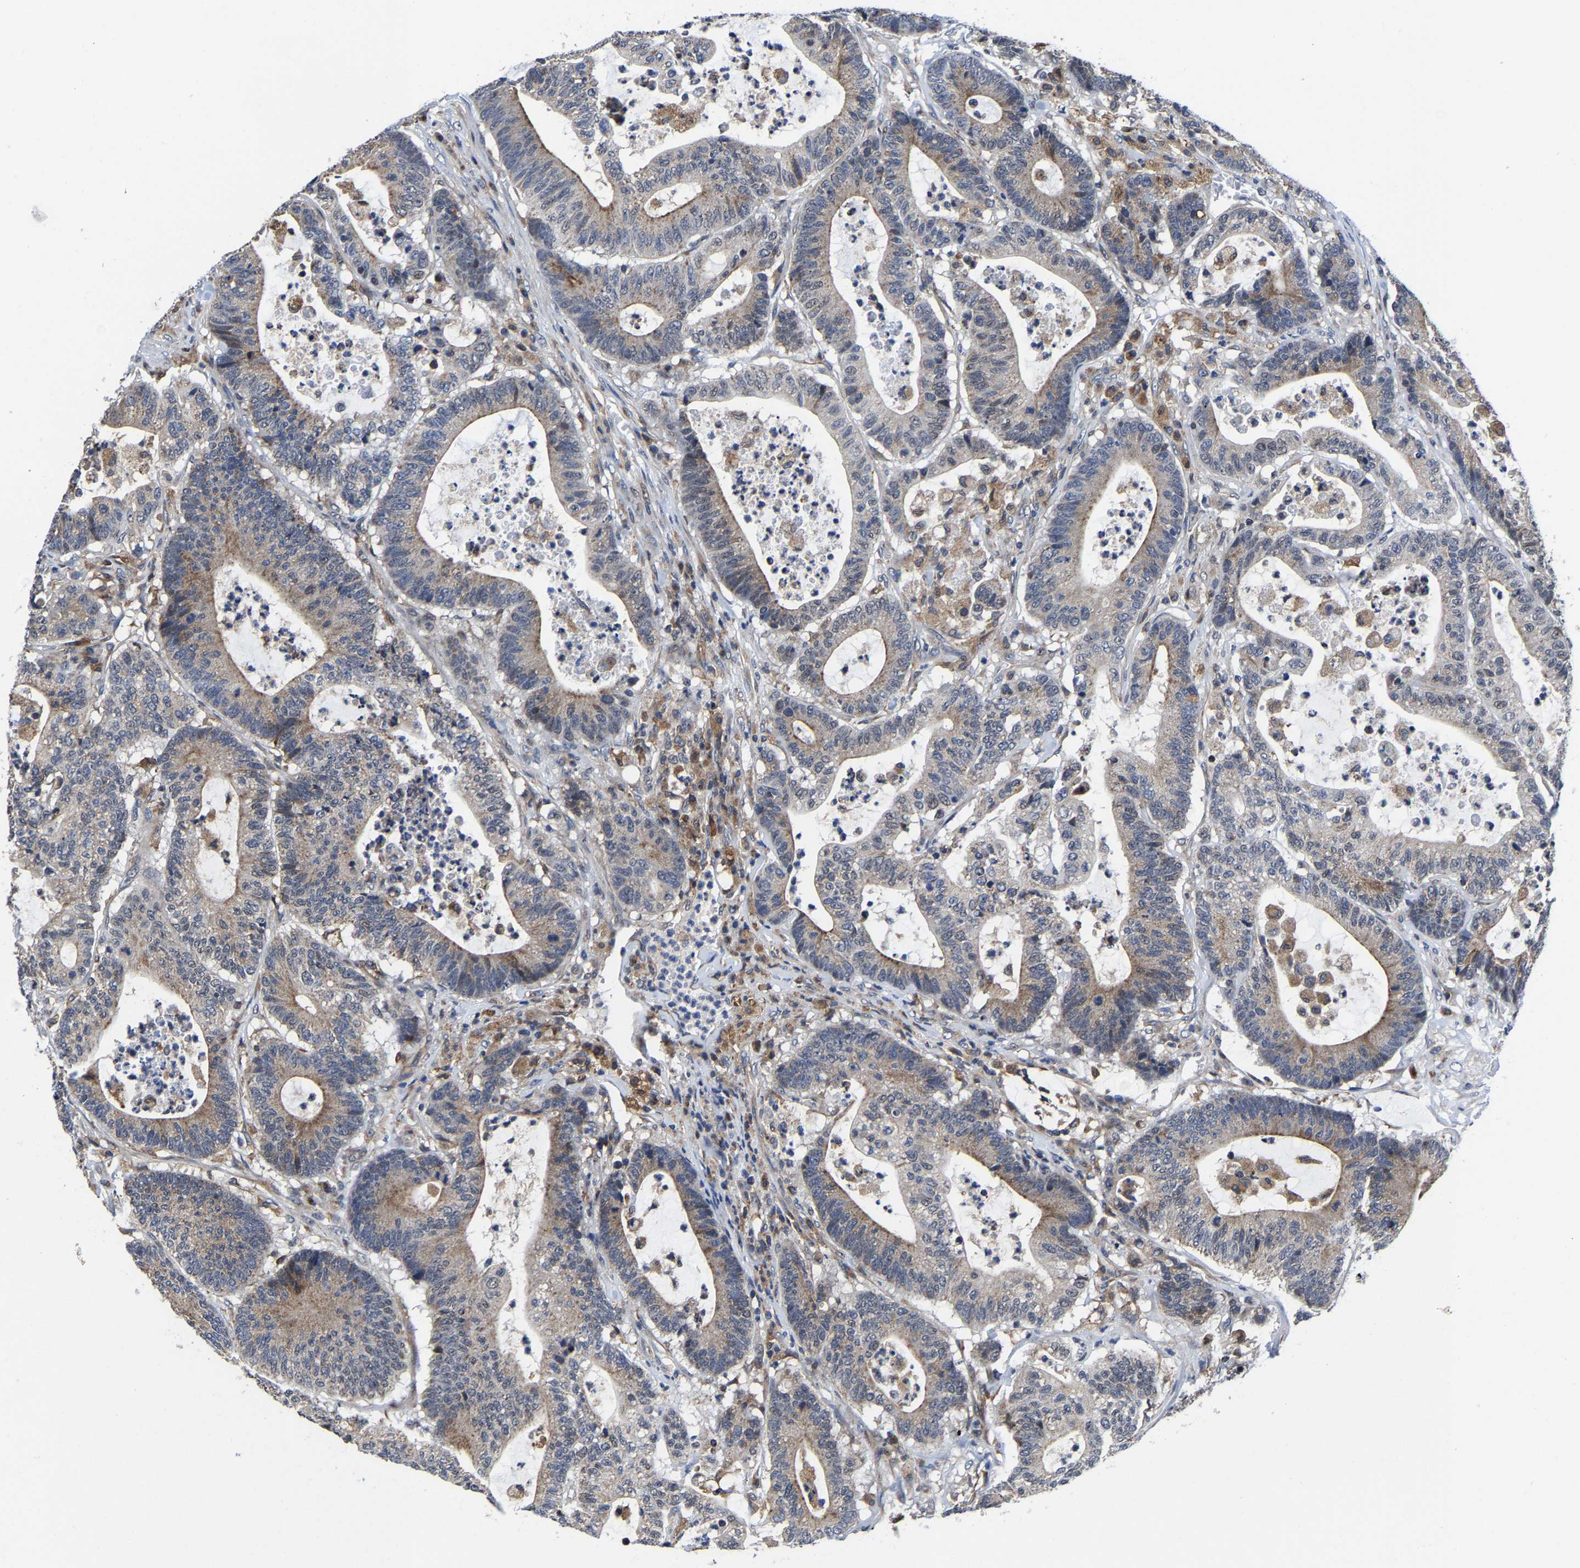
{"staining": {"intensity": "moderate", "quantity": "25%-75%", "location": "cytoplasmic/membranous"}, "tissue": "colorectal cancer", "cell_type": "Tumor cells", "image_type": "cancer", "snomed": [{"axis": "morphology", "description": "Adenocarcinoma, NOS"}, {"axis": "topography", "description": "Colon"}], "caption": "Protein staining shows moderate cytoplasmic/membranous positivity in approximately 25%-75% of tumor cells in adenocarcinoma (colorectal). The protein is shown in brown color, while the nuclei are stained blue.", "gene": "PFKFB3", "patient": {"sex": "female", "age": 84}}